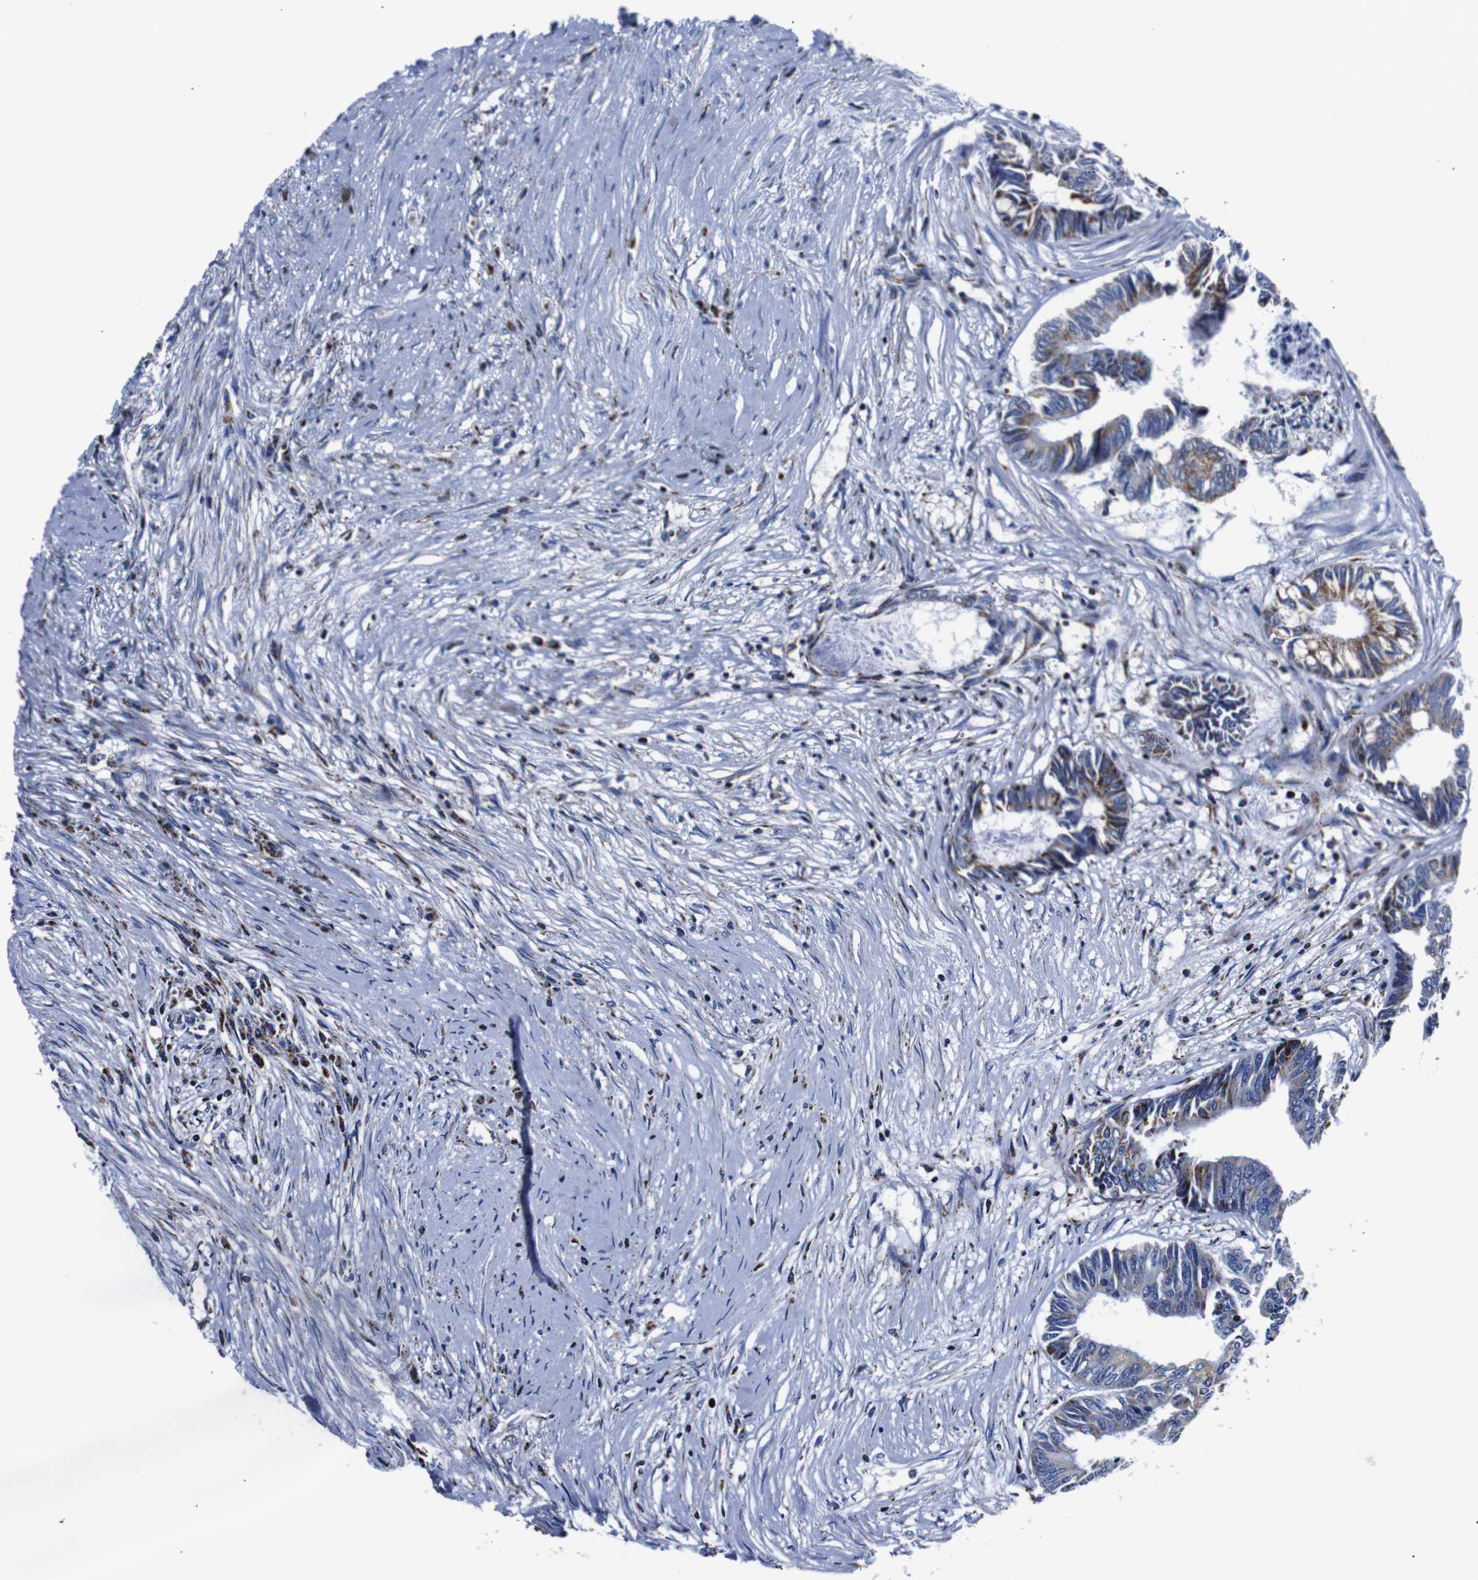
{"staining": {"intensity": "moderate", "quantity": "25%-75%", "location": "cytoplasmic/membranous"}, "tissue": "colorectal cancer", "cell_type": "Tumor cells", "image_type": "cancer", "snomed": [{"axis": "morphology", "description": "Adenocarcinoma, NOS"}, {"axis": "topography", "description": "Rectum"}], "caption": "Human colorectal cancer (adenocarcinoma) stained with a protein marker shows moderate staining in tumor cells.", "gene": "FKBP9", "patient": {"sex": "male", "age": 63}}